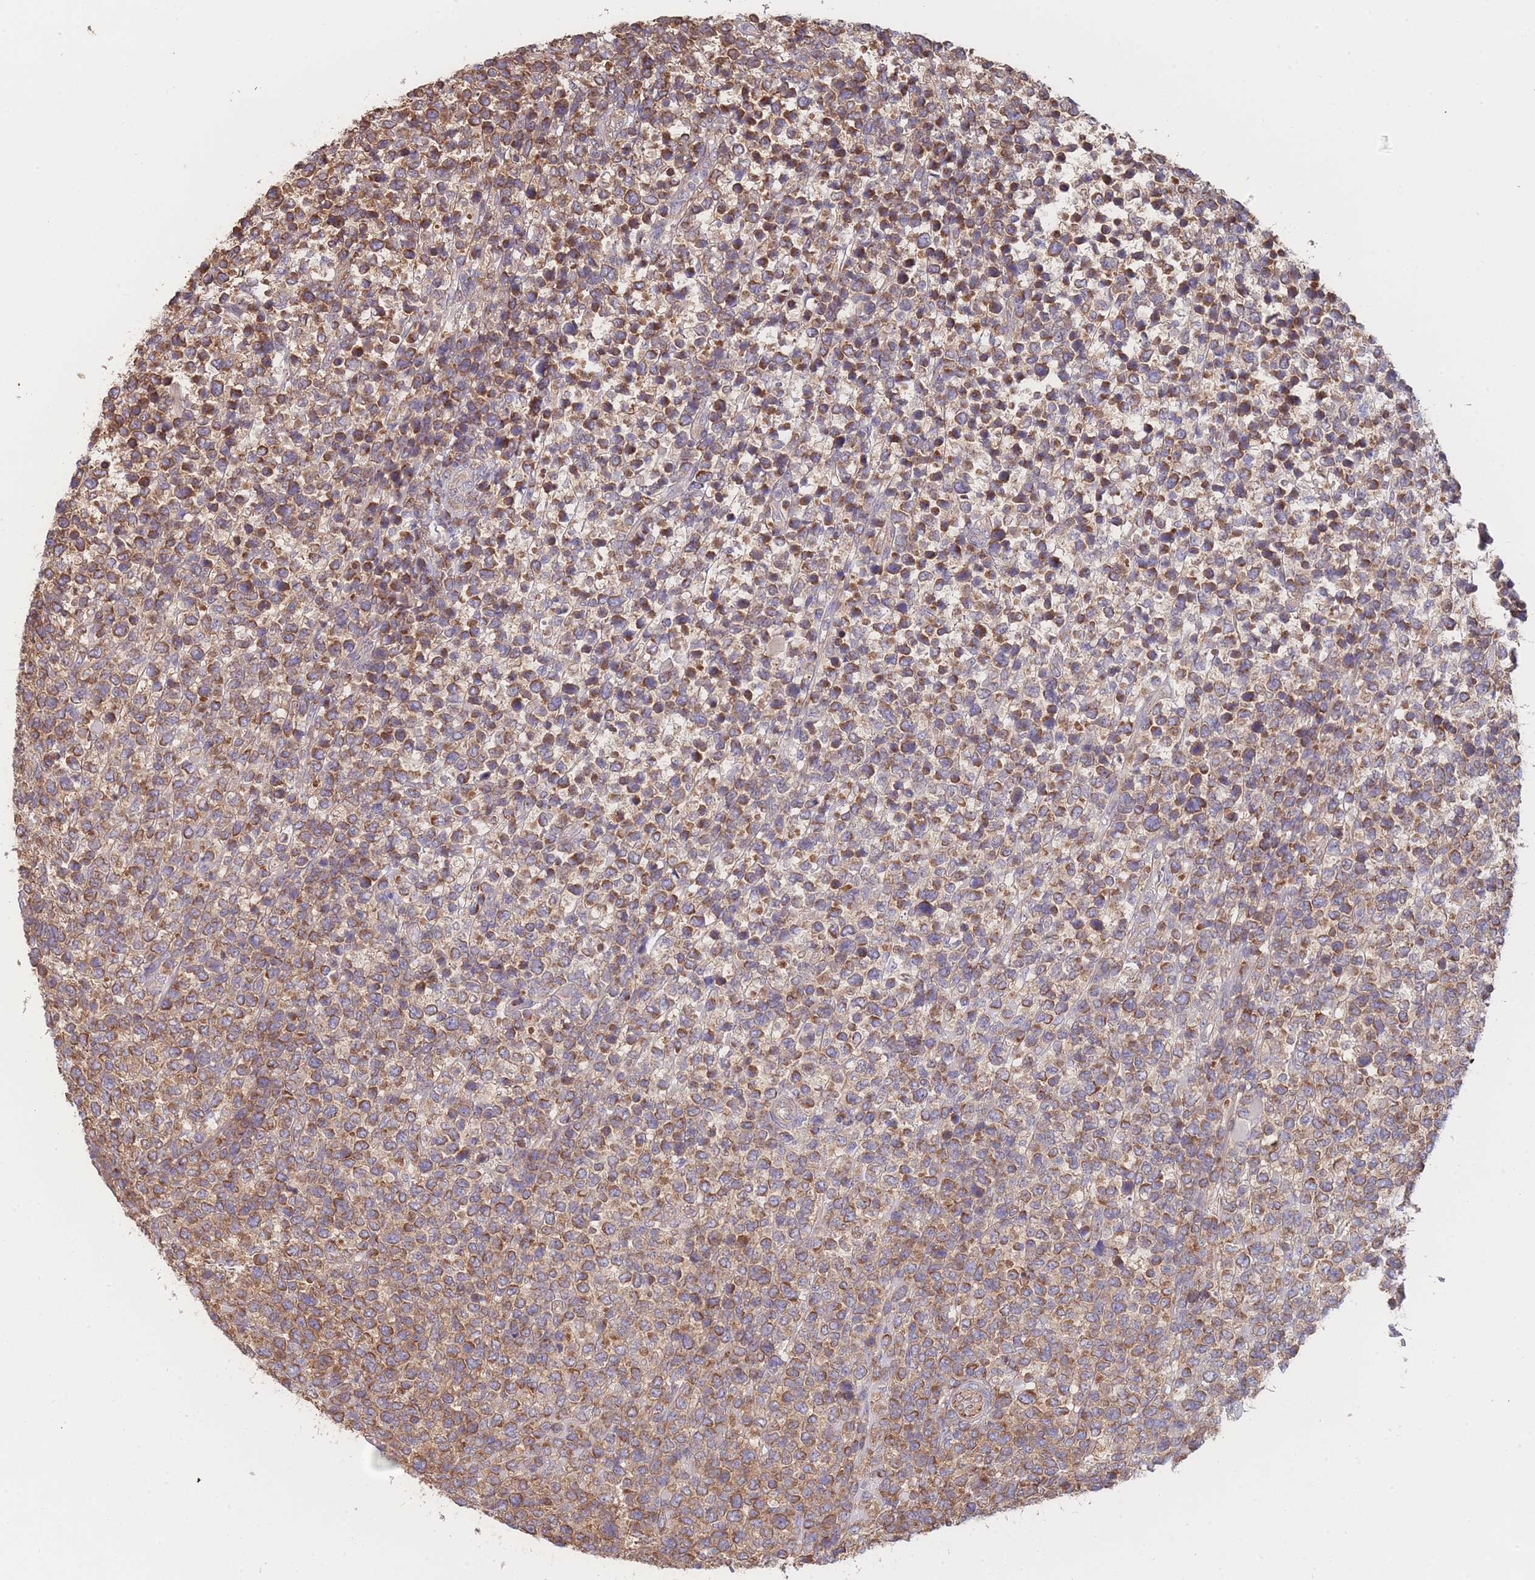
{"staining": {"intensity": "moderate", "quantity": ">75%", "location": "cytoplasmic/membranous"}, "tissue": "lymphoma", "cell_type": "Tumor cells", "image_type": "cancer", "snomed": [{"axis": "morphology", "description": "Malignant lymphoma, non-Hodgkin's type, High grade"}, {"axis": "topography", "description": "Soft tissue"}], "caption": "Human lymphoma stained with a protein marker shows moderate staining in tumor cells.", "gene": "MRPS18B", "patient": {"sex": "female", "age": 56}}